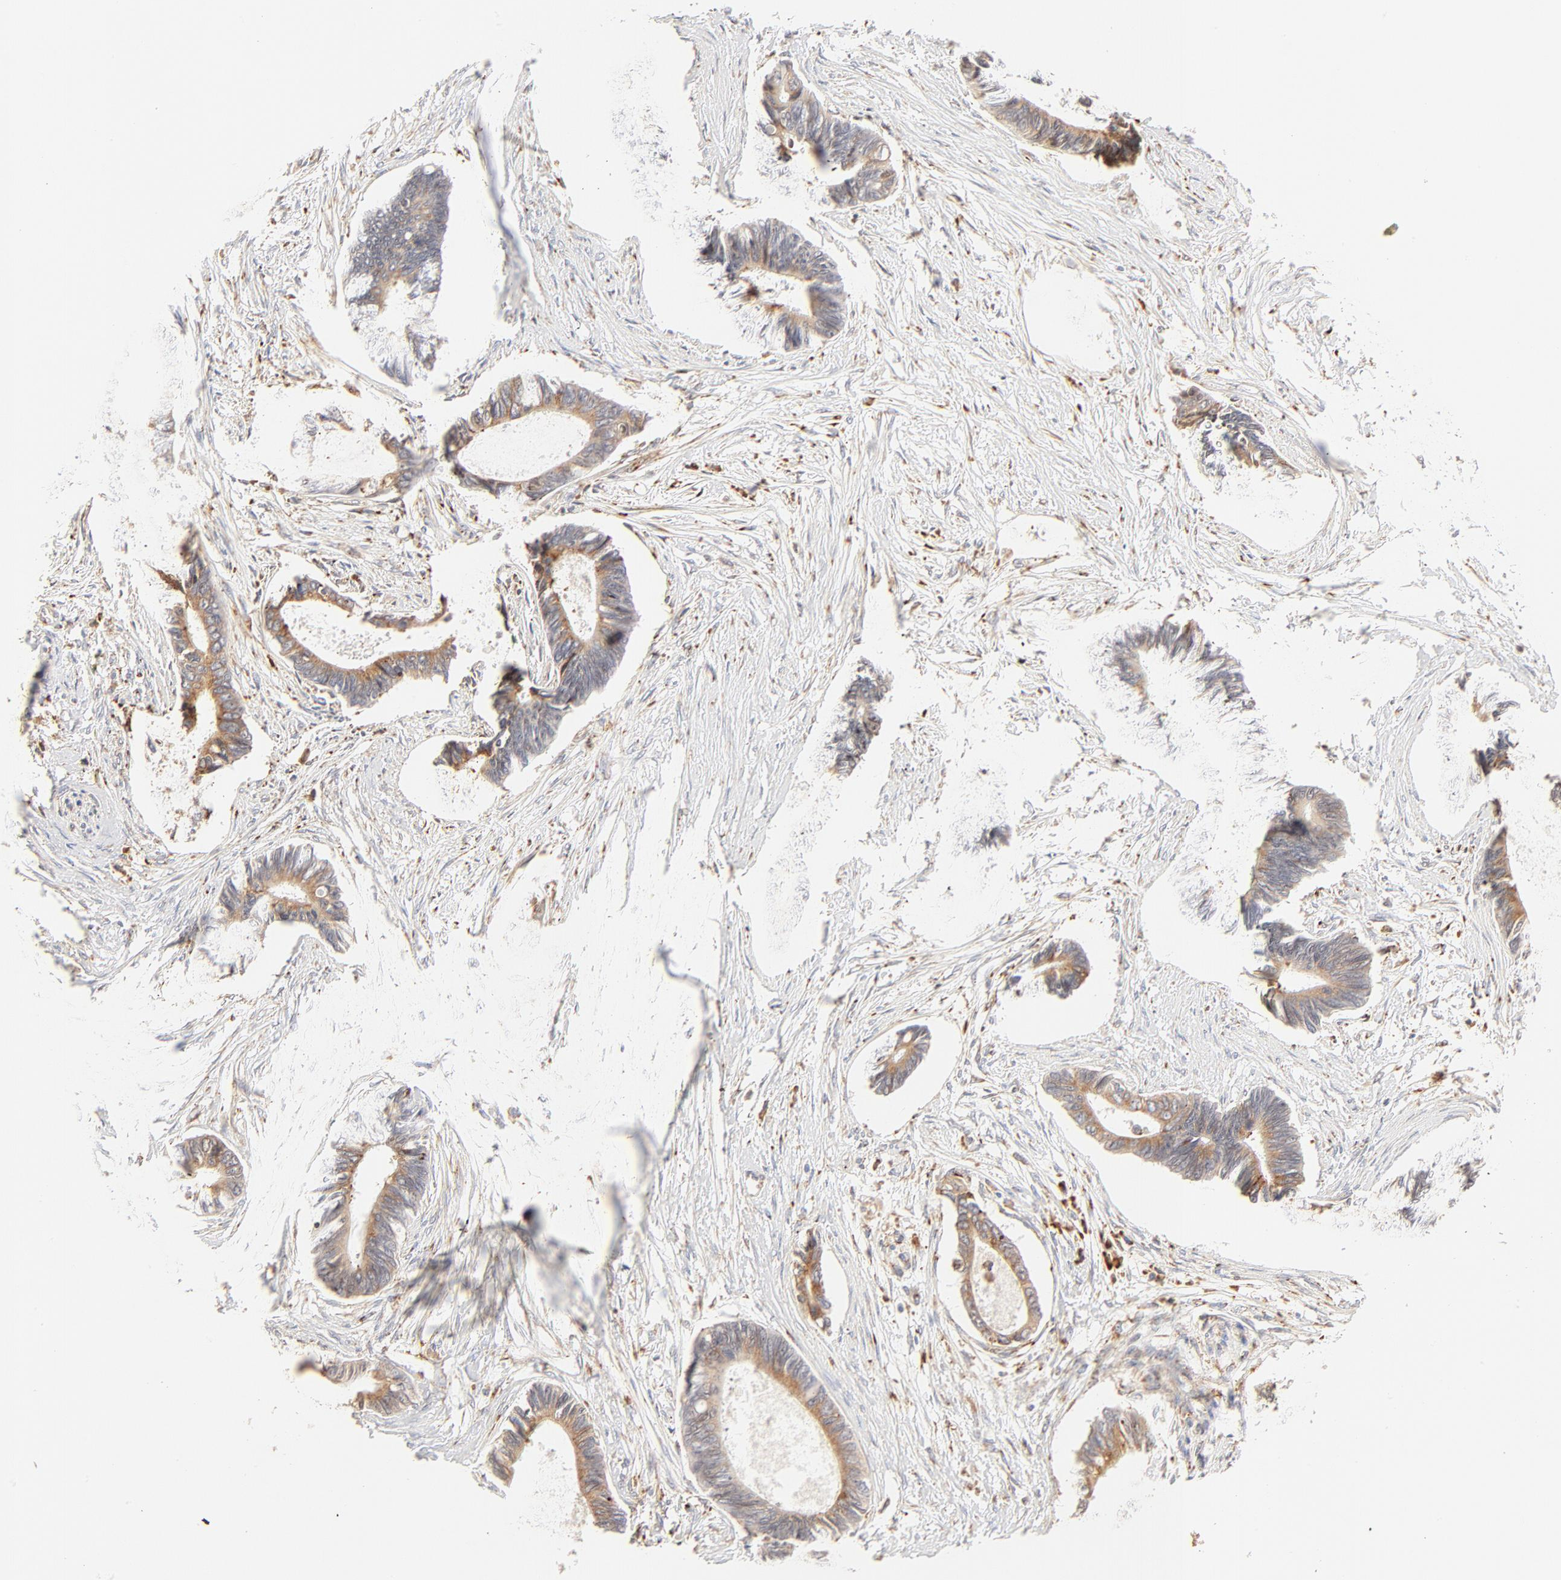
{"staining": {"intensity": "moderate", "quantity": ">75%", "location": "cytoplasmic/membranous"}, "tissue": "pancreatic cancer", "cell_type": "Tumor cells", "image_type": "cancer", "snomed": [{"axis": "morphology", "description": "Adenocarcinoma, NOS"}, {"axis": "topography", "description": "Pancreas"}], "caption": "Immunohistochemical staining of pancreatic cancer (adenocarcinoma) shows medium levels of moderate cytoplasmic/membranous staining in about >75% of tumor cells. Using DAB (3,3'-diaminobenzidine) (brown) and hematoxylin (blue) stains, captured at high magnification using brightfield microscopy.", "gene": "PARP12", "patient": {"sex": "female", "age": 70}}